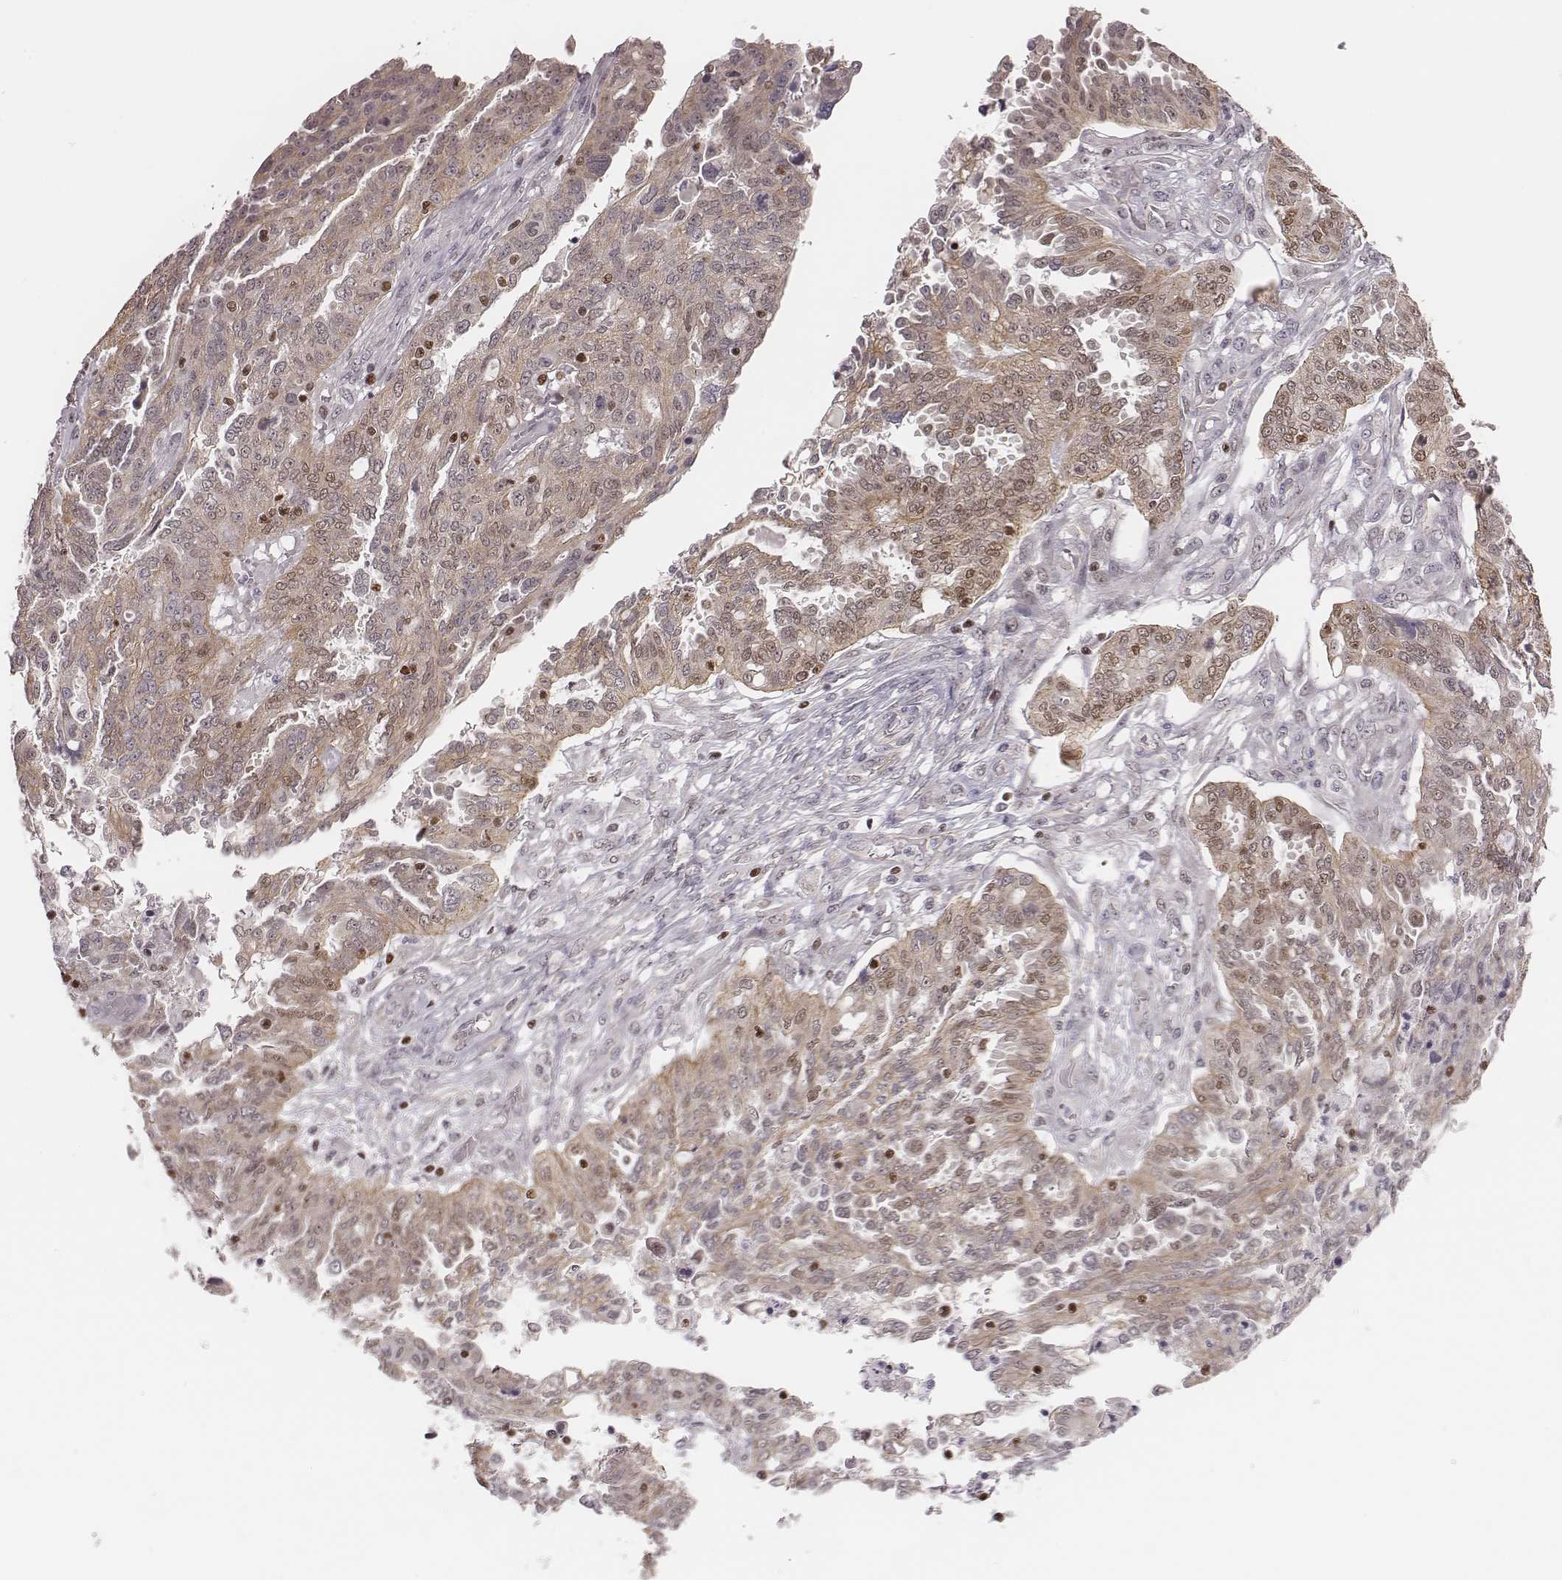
{"staining": {"intensity": "weak", "quantity": ">75%", "location": "cytoplasmic/membranous,nuclear"}, "tissue": "ovarian cancer", "cell_type": "Tumor cells", "image_type": "cancer", "snomed": [{"axis": "morphology", "description": "Cystadenocarcinoma, serous, NOS"}, {"axis": "topography", "description": "Ovary"}], "caption": "Serous cystadenocarcinoma (ovarian) tissue displays weak cytoplasmic/membranous and nuclear positivity in about >75% of tumor cells, visualized by immunohistochemistry.", "gene": "WDR59", "patient": {"sex": "female", "age": 67}}